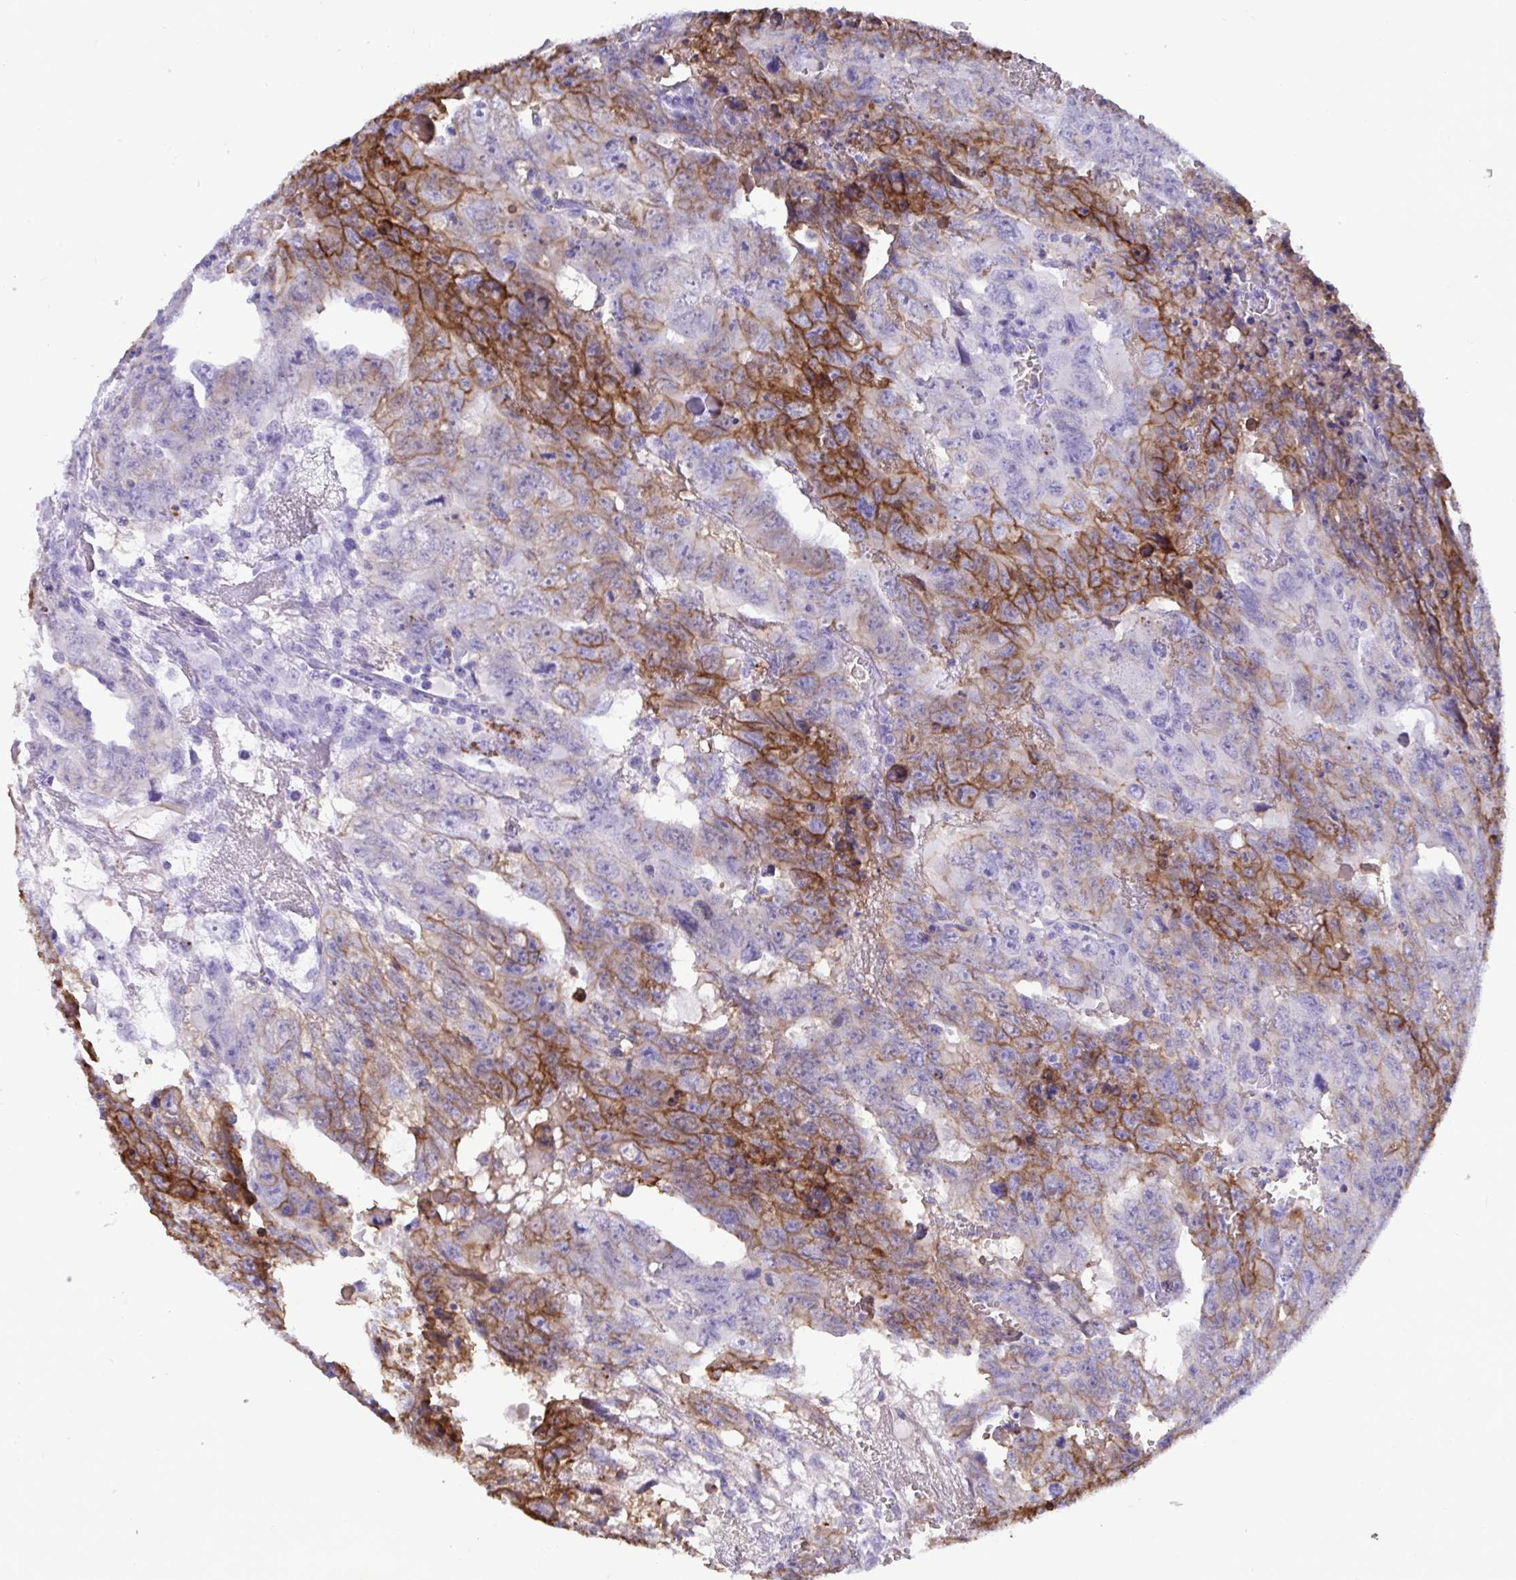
{"staining": {"intensity": "moderate", "quantity": "<25%", "location": "cytoplasmic/membranous"}, "tissue": "testis cancer", "cell_type": "Tumor cells", "image_type": "cancer", "snomed": [{"axis": "morphology", "description": "Carcinoma, Embryonal, NOS"}, {"axis": "topography", "description": "Testis"}], "caption": "Tumor cells reveal low levels of moderate cytoplasmic/membranous expression in approximately <25% of cells in human testis embryonal carcinoma.", "gene": "SLC2A1", "patient": {"sex": "male", "age": 24}}